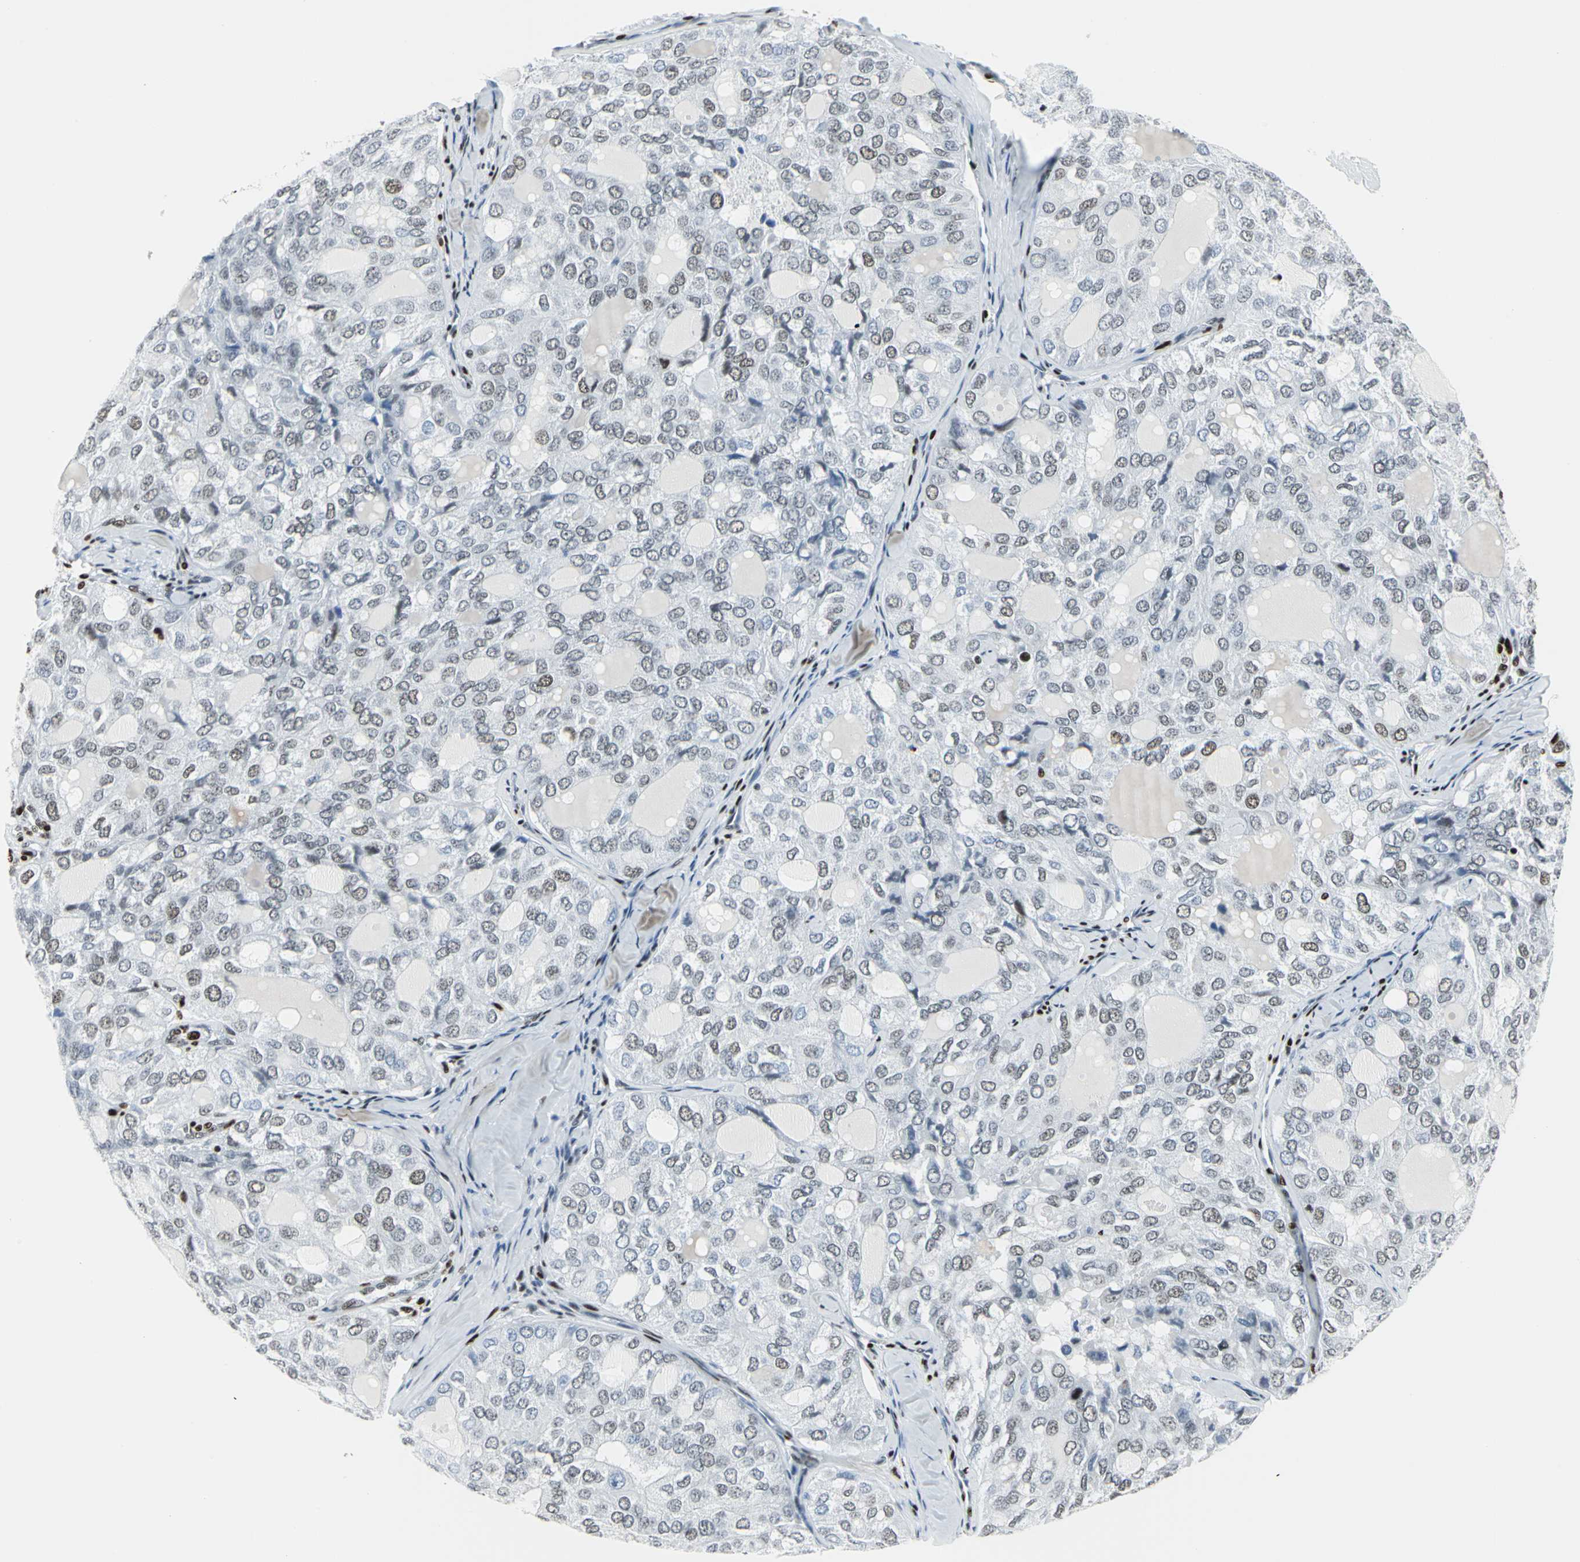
{"staining": {"intensity": "weak", "quantity": "25%-75%", "location": "nuclear"}, "tissue": "thyroid cancer", "cell_type": "Tumor cells", "image_type": "cancer", "snomed": [{"axis": "morphology", "description": "Follicular adenoma carcinoma, NOS"}, {"axis": "topography", "description": "Thyroid gland"}], "caption": "There is low levels of weak nuclear expression in tumor cells of follicular adenoma carcinoma (thyroid), as demonstrated by immunohistochemical staining (brown color).", "gene": "HDAC2", "patient": {"sex": "male", "age": 75}}